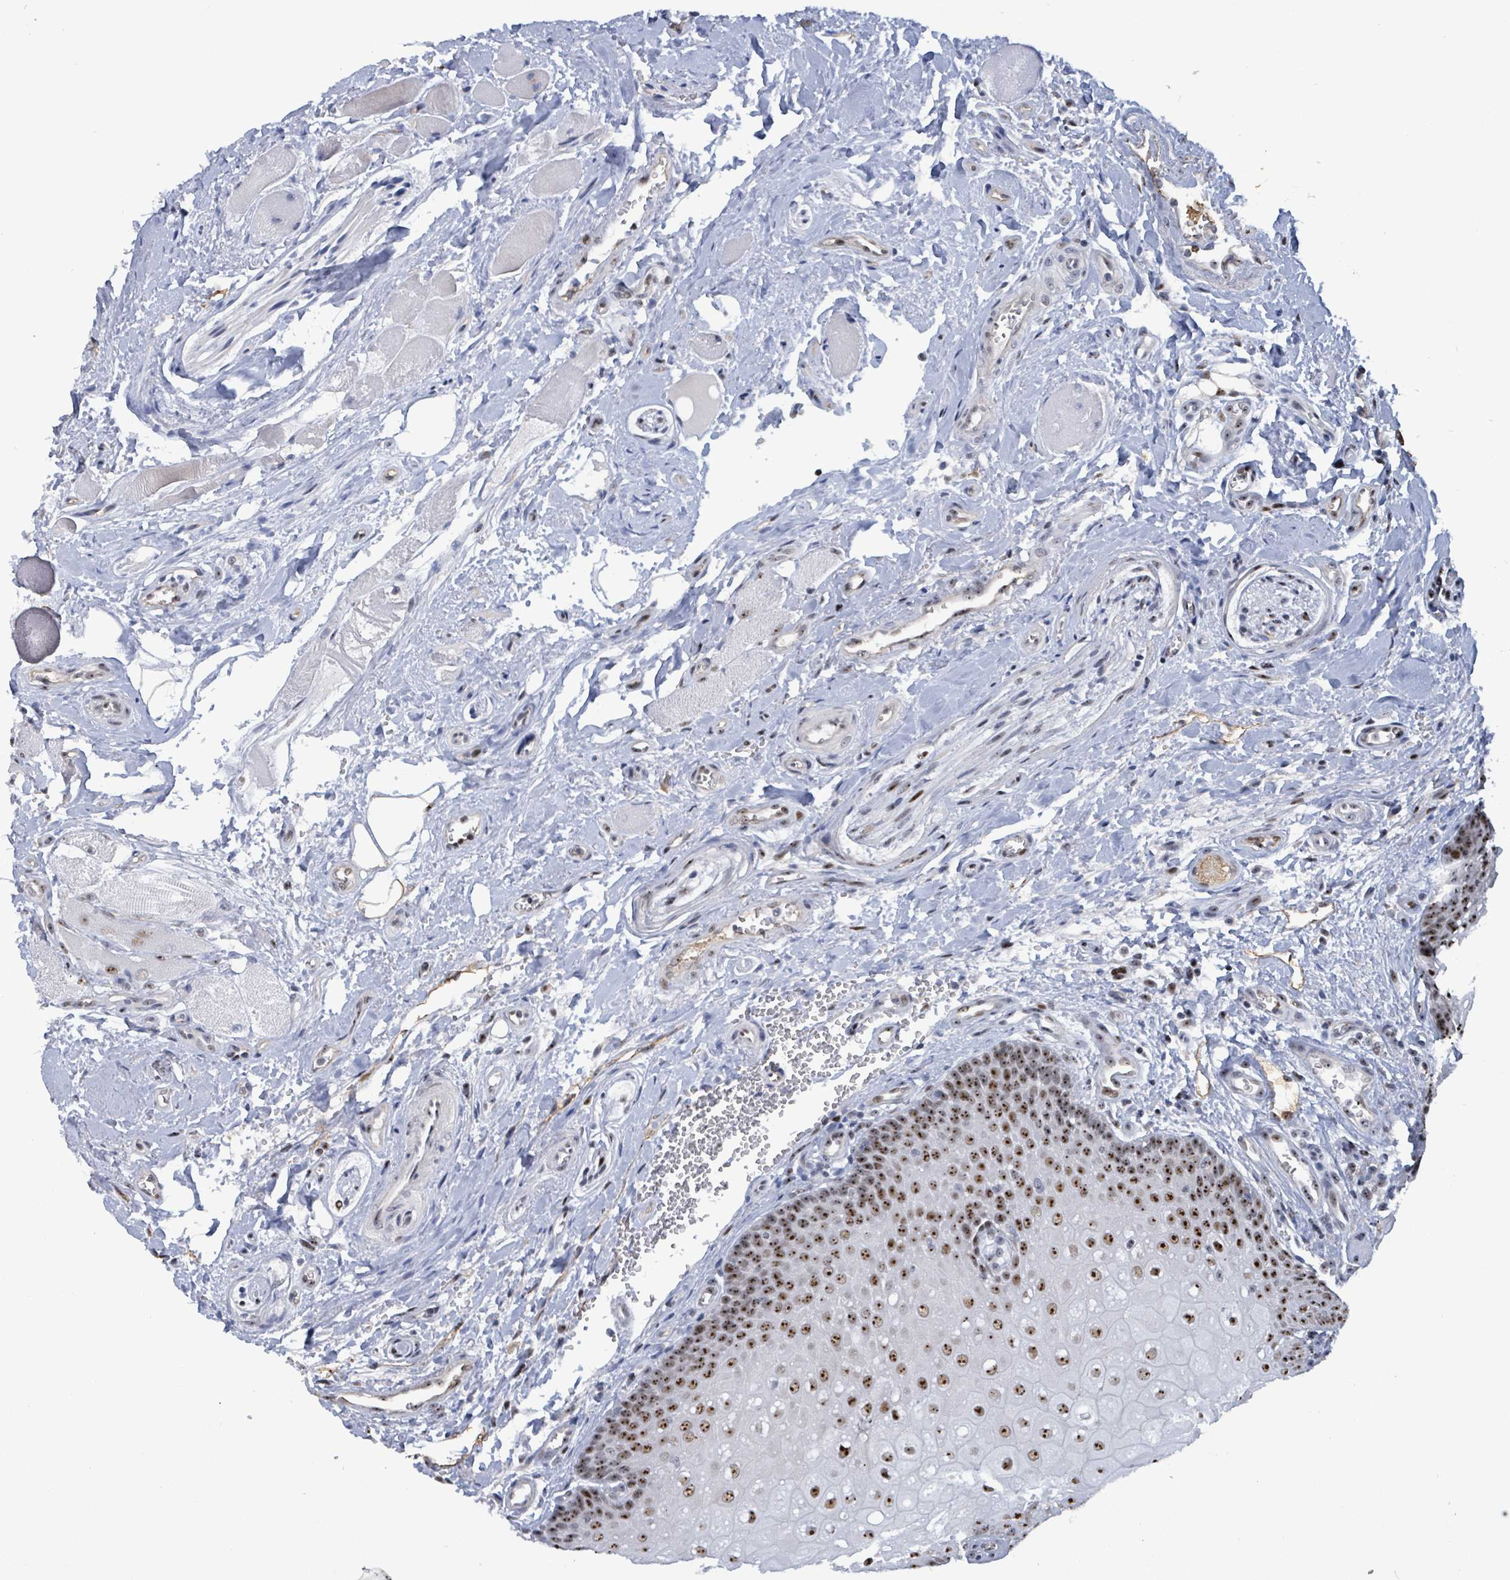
{"staining": {"intensity": "strong", "quantity": ">75%", "location": "nuclear"}, "tissue": "oral mucosa", "cell_type": "Squamous epithelial cells", "image_type": "normal", "snomed": [{"axis": "morphology", "description": "Normal tissue, NOS"}, {"axis": "morphology", "description": "Squamous cell carcinoma, NOS"}, {"axis": "topography", "description": "Oral tissue"}, {"axis": "topography", "description": "Tounge, NOS"}, {"axis": "topography", "description": "Head-Neck"}], "caption": "This is an image of IHC staining of unremarkable oral mucosa, which shows strong expression in the nuclear of squamous epithelial cells.", "gene": "RRN3", "patient": {"sex": "male", "age": 79}}